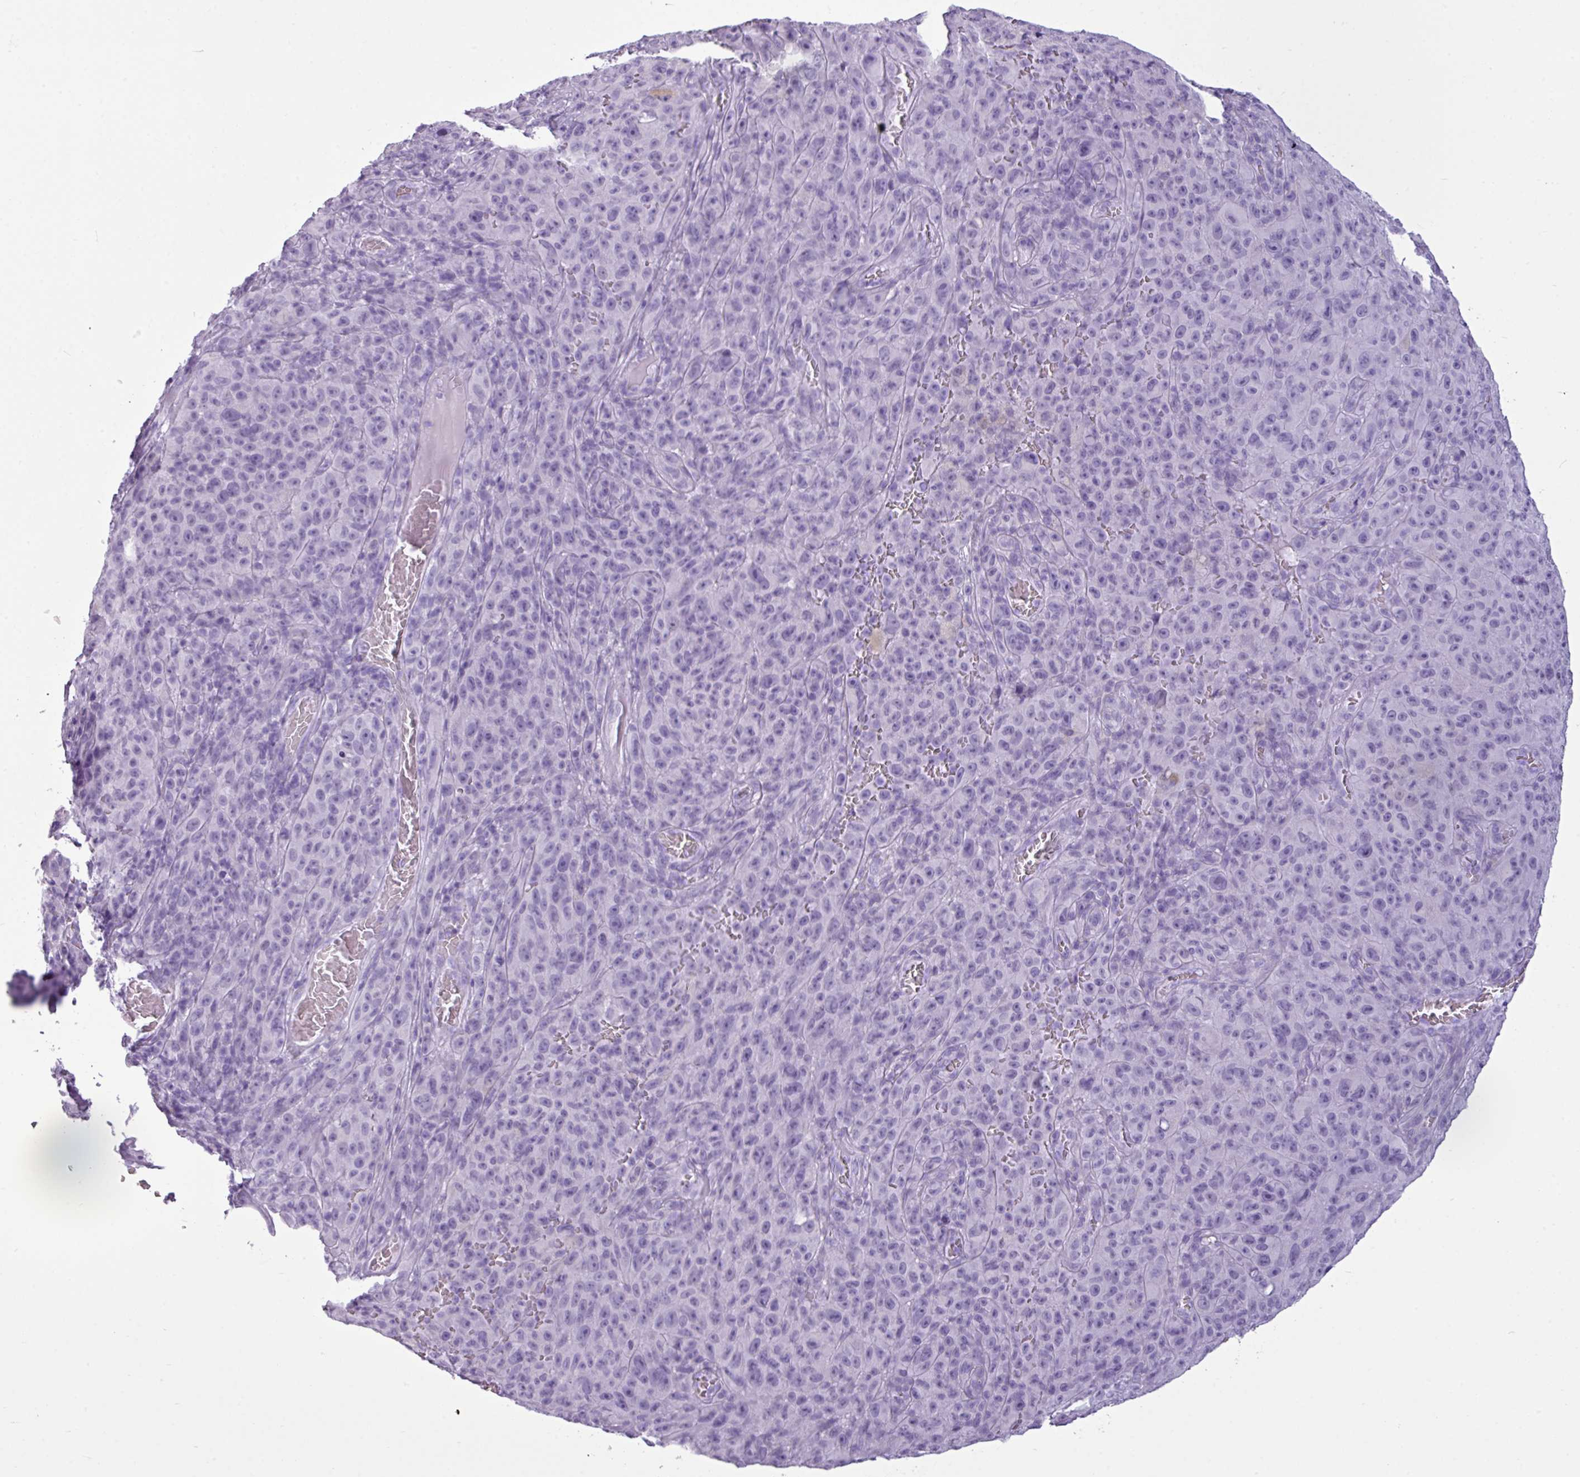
{"staining": {"intensity": "negative", "quantity": "none", "location": "none"}, "tissue": "melanoma", "cell_type": "Tumor cells", "image_type": "cancer", "snomed": [{"axis": "morphology", "description": "Malignant melanoma, NOS"}, {"axis": "topography", "description": "Skin"}], "caption": "DAB immunohistochemical staining of melanoma exhibits no significant positivity in tumor cells. Nuclei are stained in blue.", "gene": "AMY1B", "patient": {"sex": "female", "age": 82}}